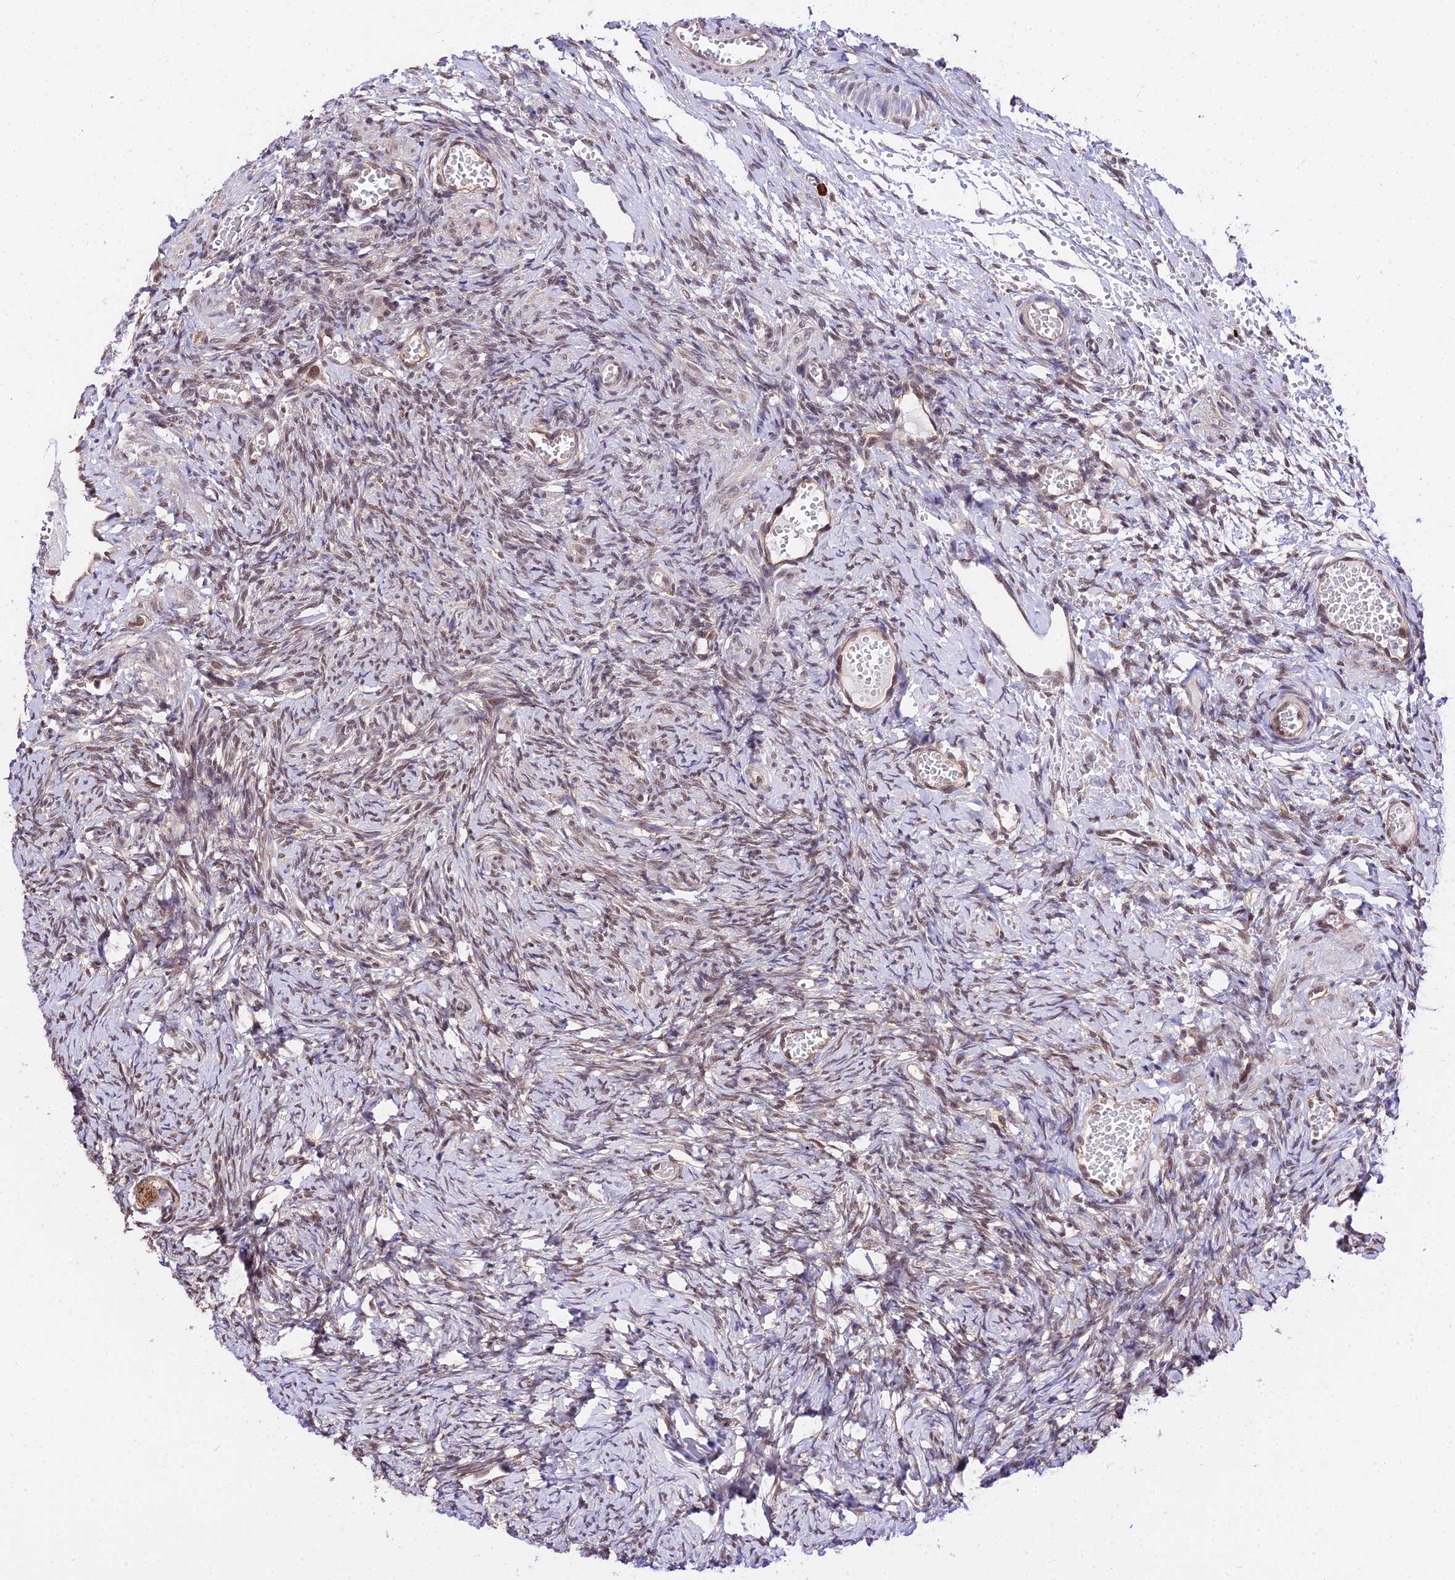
{"staining": {"intensity": "weak", "quantity": "25%-75%", "location": "nuclear"}, "tissue": "ovary", "cell_type": "Ovarian stroma cells", "image_type": "normal", "snomed": [{"axis": "morphology", "description": "Adenocarcinoma, NOS"}, {"axis": "topography", "description": "Endometrium"}], "caption": "The immunohistochemical stain highlights weak nuclear expression in ovarian stroma cells of benign ovary. The protein of interest is shown in brown color, while the nuclei are stained blue.", "gene": "POLR2I", "patient": {"sex": "female", "age": 32}}